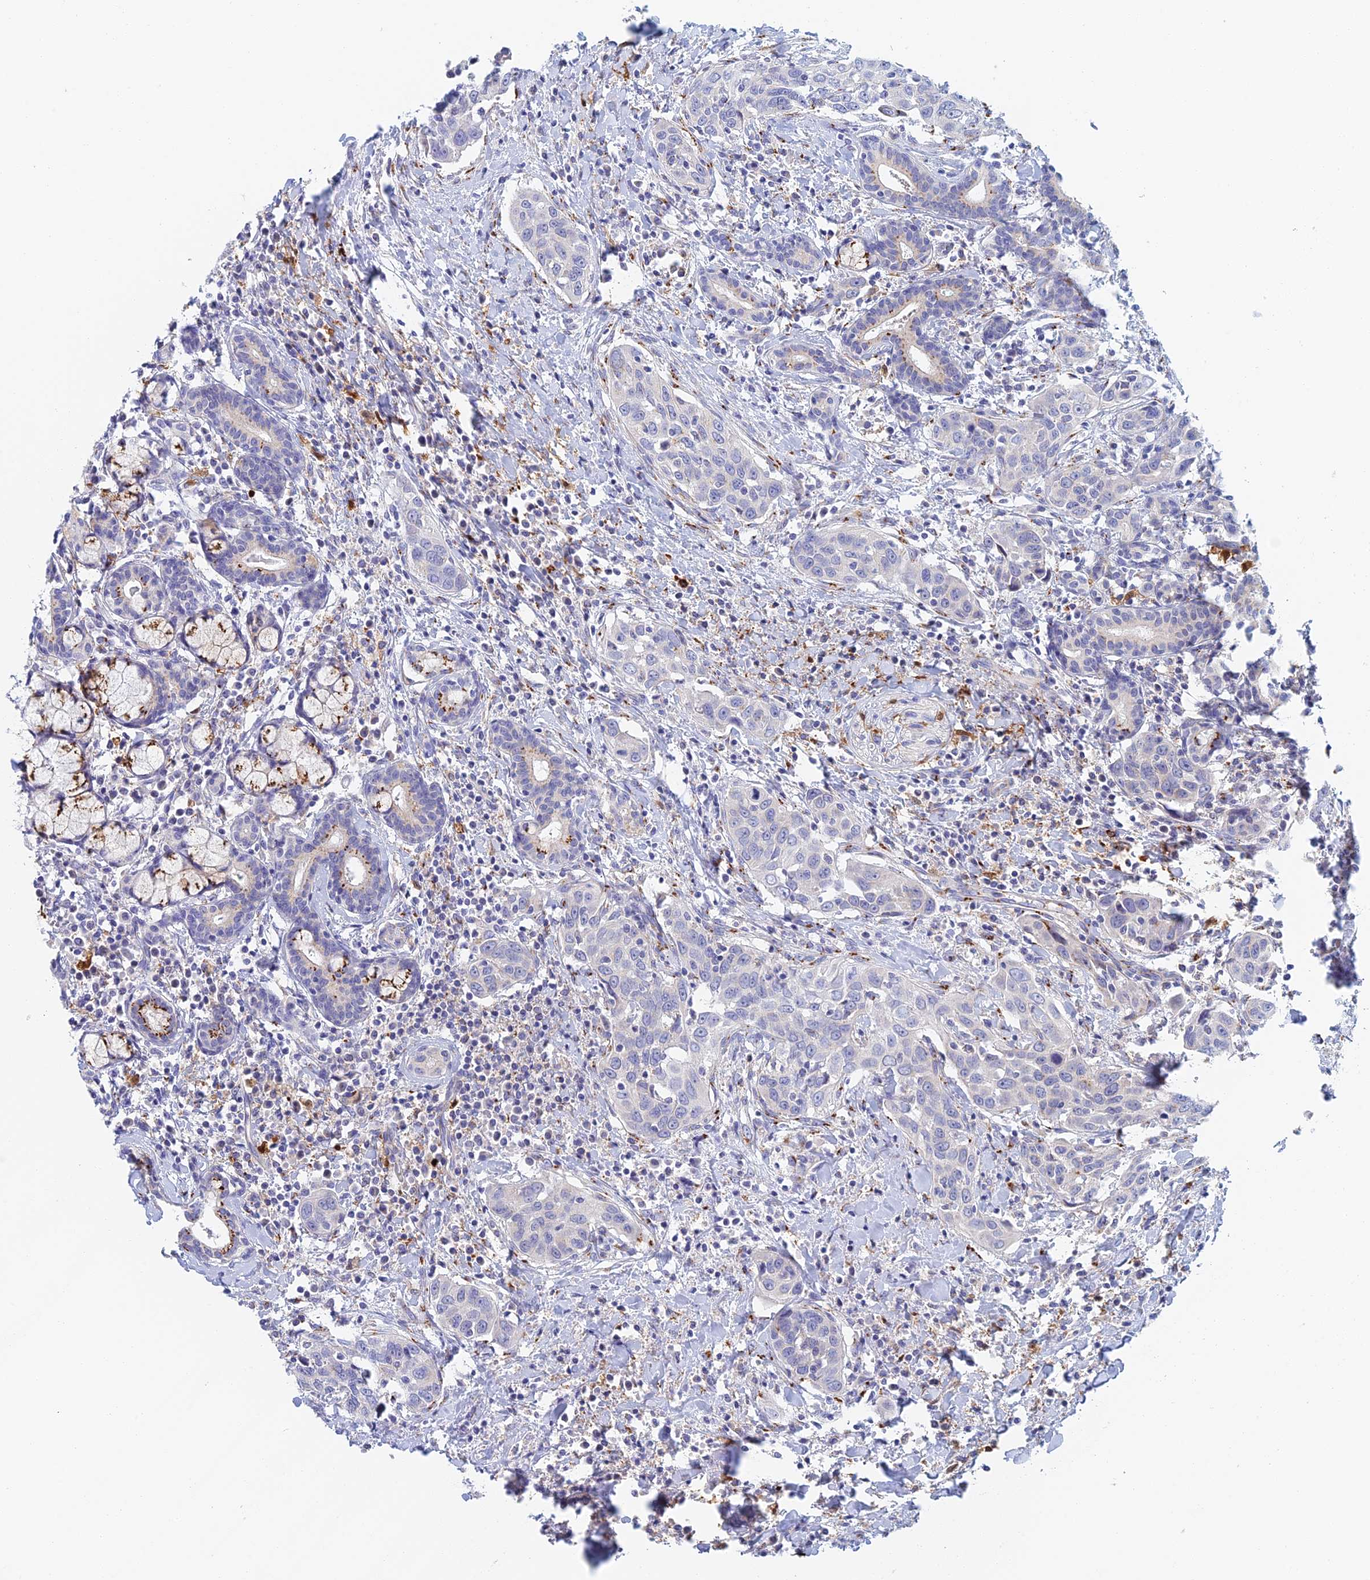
{"staining": {"intensity": "negative", "quantity": "none", "location": "none"}, "tissue": "head and neck cancer", "cell_type": "Tumor cells", "image_type": "cancer", "snomed": [{"axis": "morphology", "description": "Squamous cell carcinoma, NOS"}, {"axis": "topography", "description": "Oral tissue"}, {"axis": "topography", "description": "Head-Neck"}], "caption": "Human squamous cell carcinoma (head and neck) stained for a protein using immunohistochemistry (IHC) exhibits no staining in tumor cells.", "gene": "SLC24A3", "patient": {"sex": "female", "age": 50}}